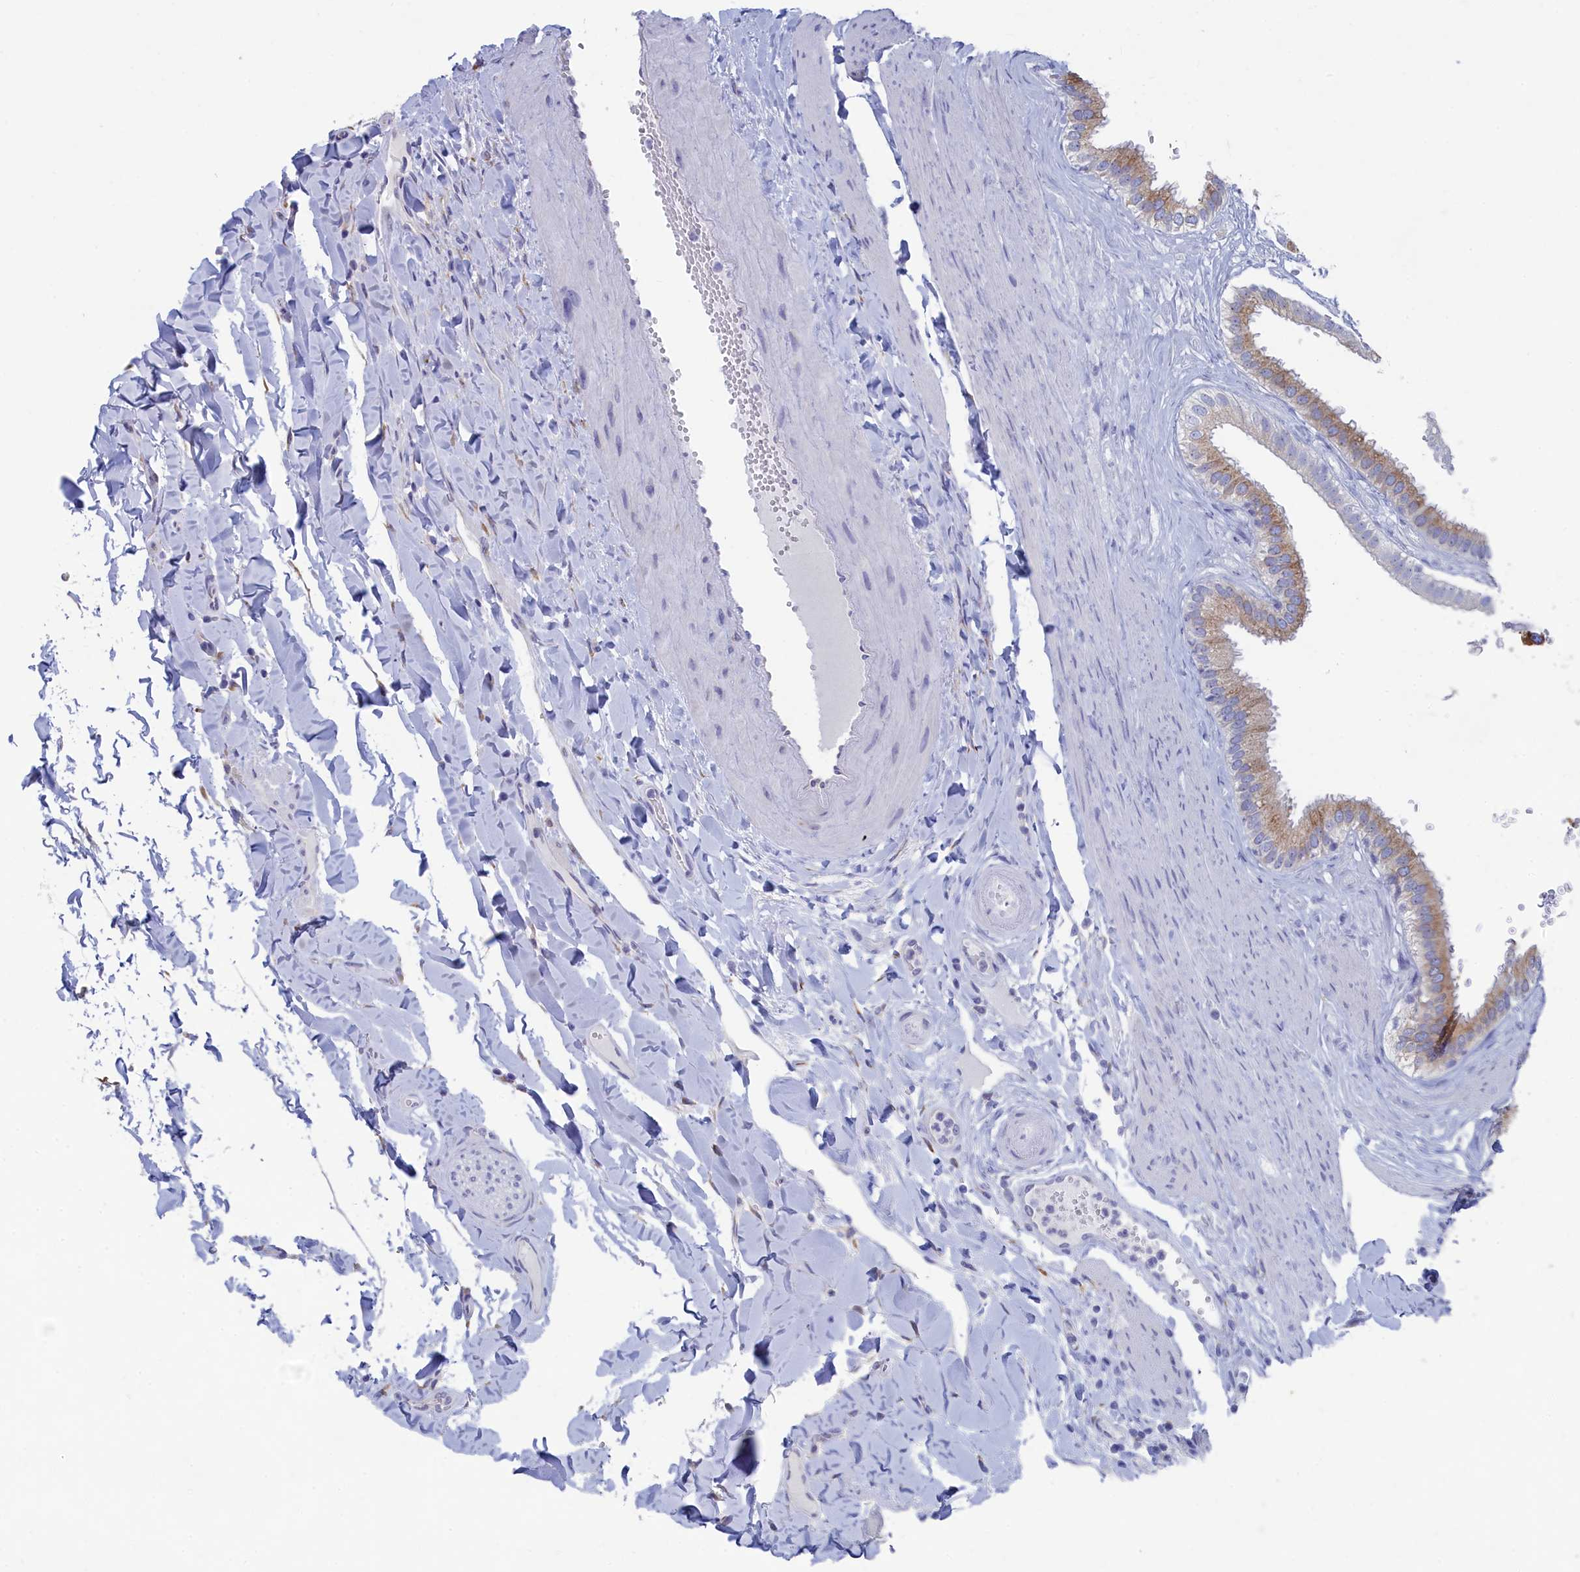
{"staining": {"intensity": "moderate", "quantity": ">75%", "location": "cytoplasmic/membranous"}, "tissue": "gallbladder", "cell_type": "Glandular cells", "image_type": "normal", "snomed": [{"axis": "morphology", "description": "Normal tissue, NOS"}, {"axis": "topography", "description": "Gallbladder"}], "caption": "The immunohistochemical stain labels moderate cytoplasmic/membranous positivity in glandular cells of normal gallbladder.", "gene": "WDR35", "patient": {"sex": "female", "age": 61}}